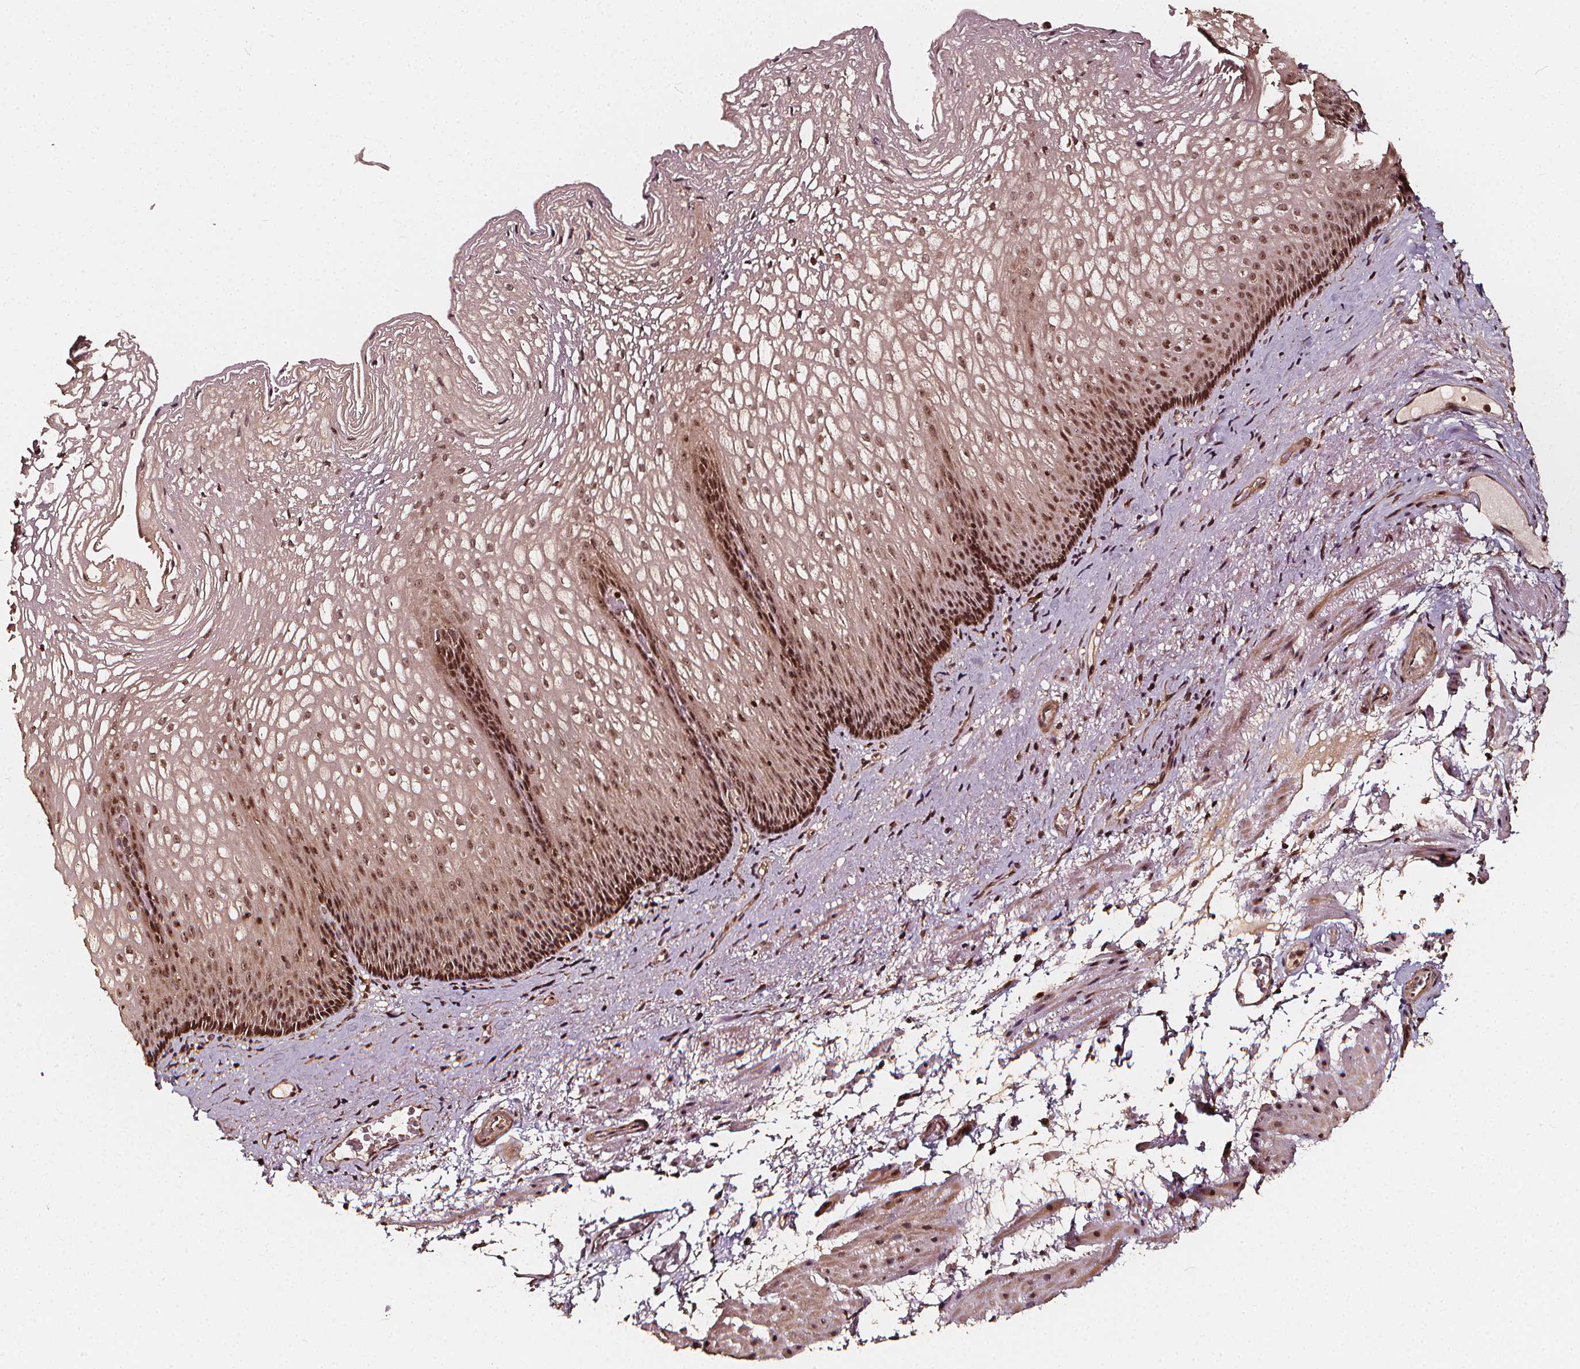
{"staining": {"intensity": "strong", "quantity": ">75%", "location": "nuclear"}, "tissue": "esophagus", "cell_type": "Squamous epithelial cells", "image_type": "normal", "snomed": [{"axis": "morphology", "description": "Normal tissue, NOS"}, {"axis": "topography", "description": "Esophagus"}], "caption": "A photomicrograph of esophagus stained for a protein exhibits strong nuclear brown staining in squamous epithelial cells.", "gene": "EXOSC9", "patient": {"sex": "male", "age": 76}}